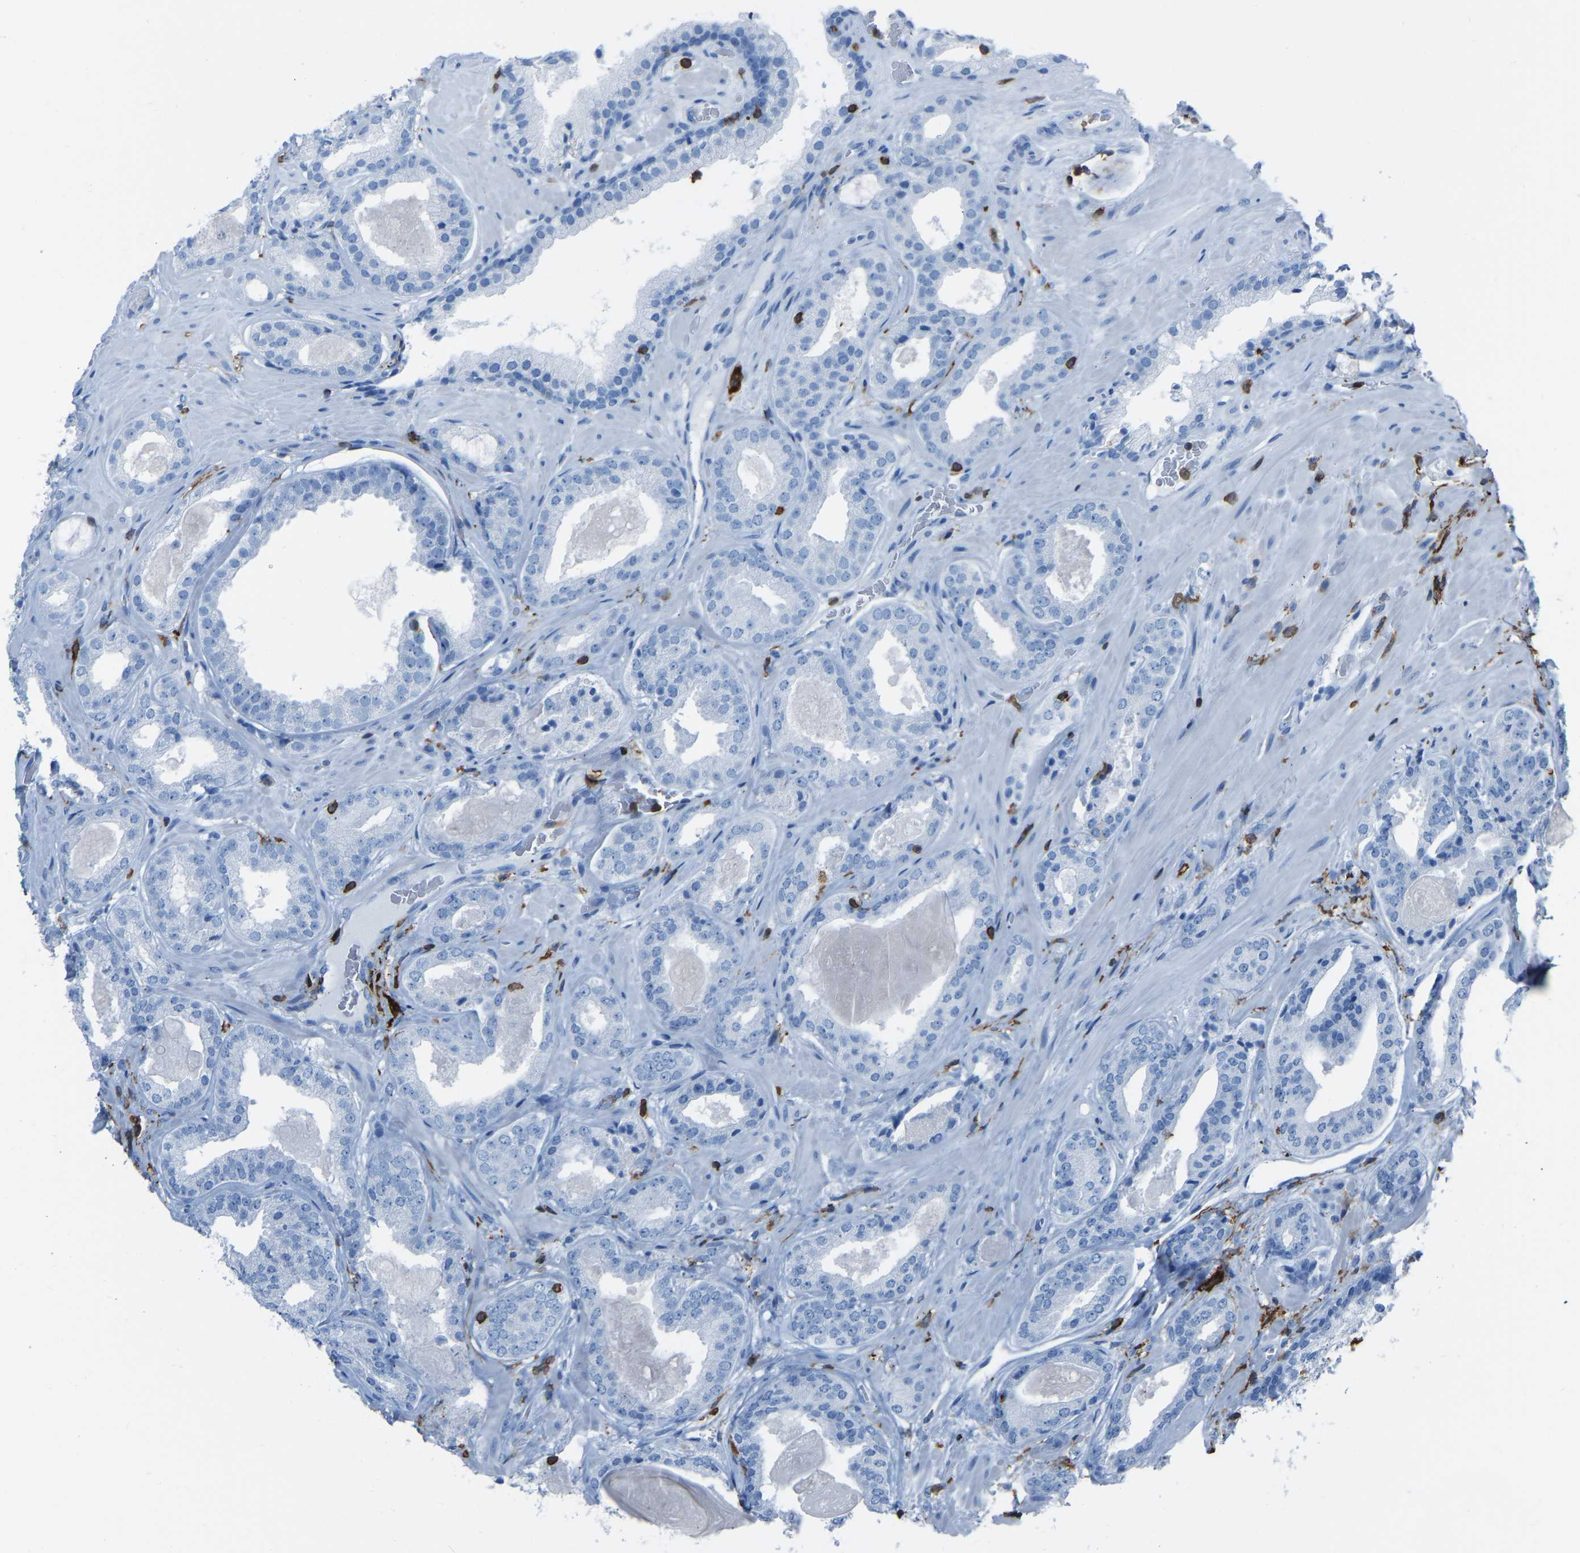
{"staining": {"intensity": "negative", "quantity": "none", "location": "none"}, "tissue": "prostate cancer", "cell_type": "Tumor cells", "image_type": "cancer", "snomed": [{"axis": "morphology", "description": "Adenocarcinoma, Low grade"}, {"axis": "topography", "description": "Prostate"}], "caption": "This is an immunohistochemistry (IHC) photomicrograph of adenocarcinoma (low-grade) (prostate). There is no expression in tumor cells.", "gene": "LSP1", "patient": {"sex": "male", "age": 71}}